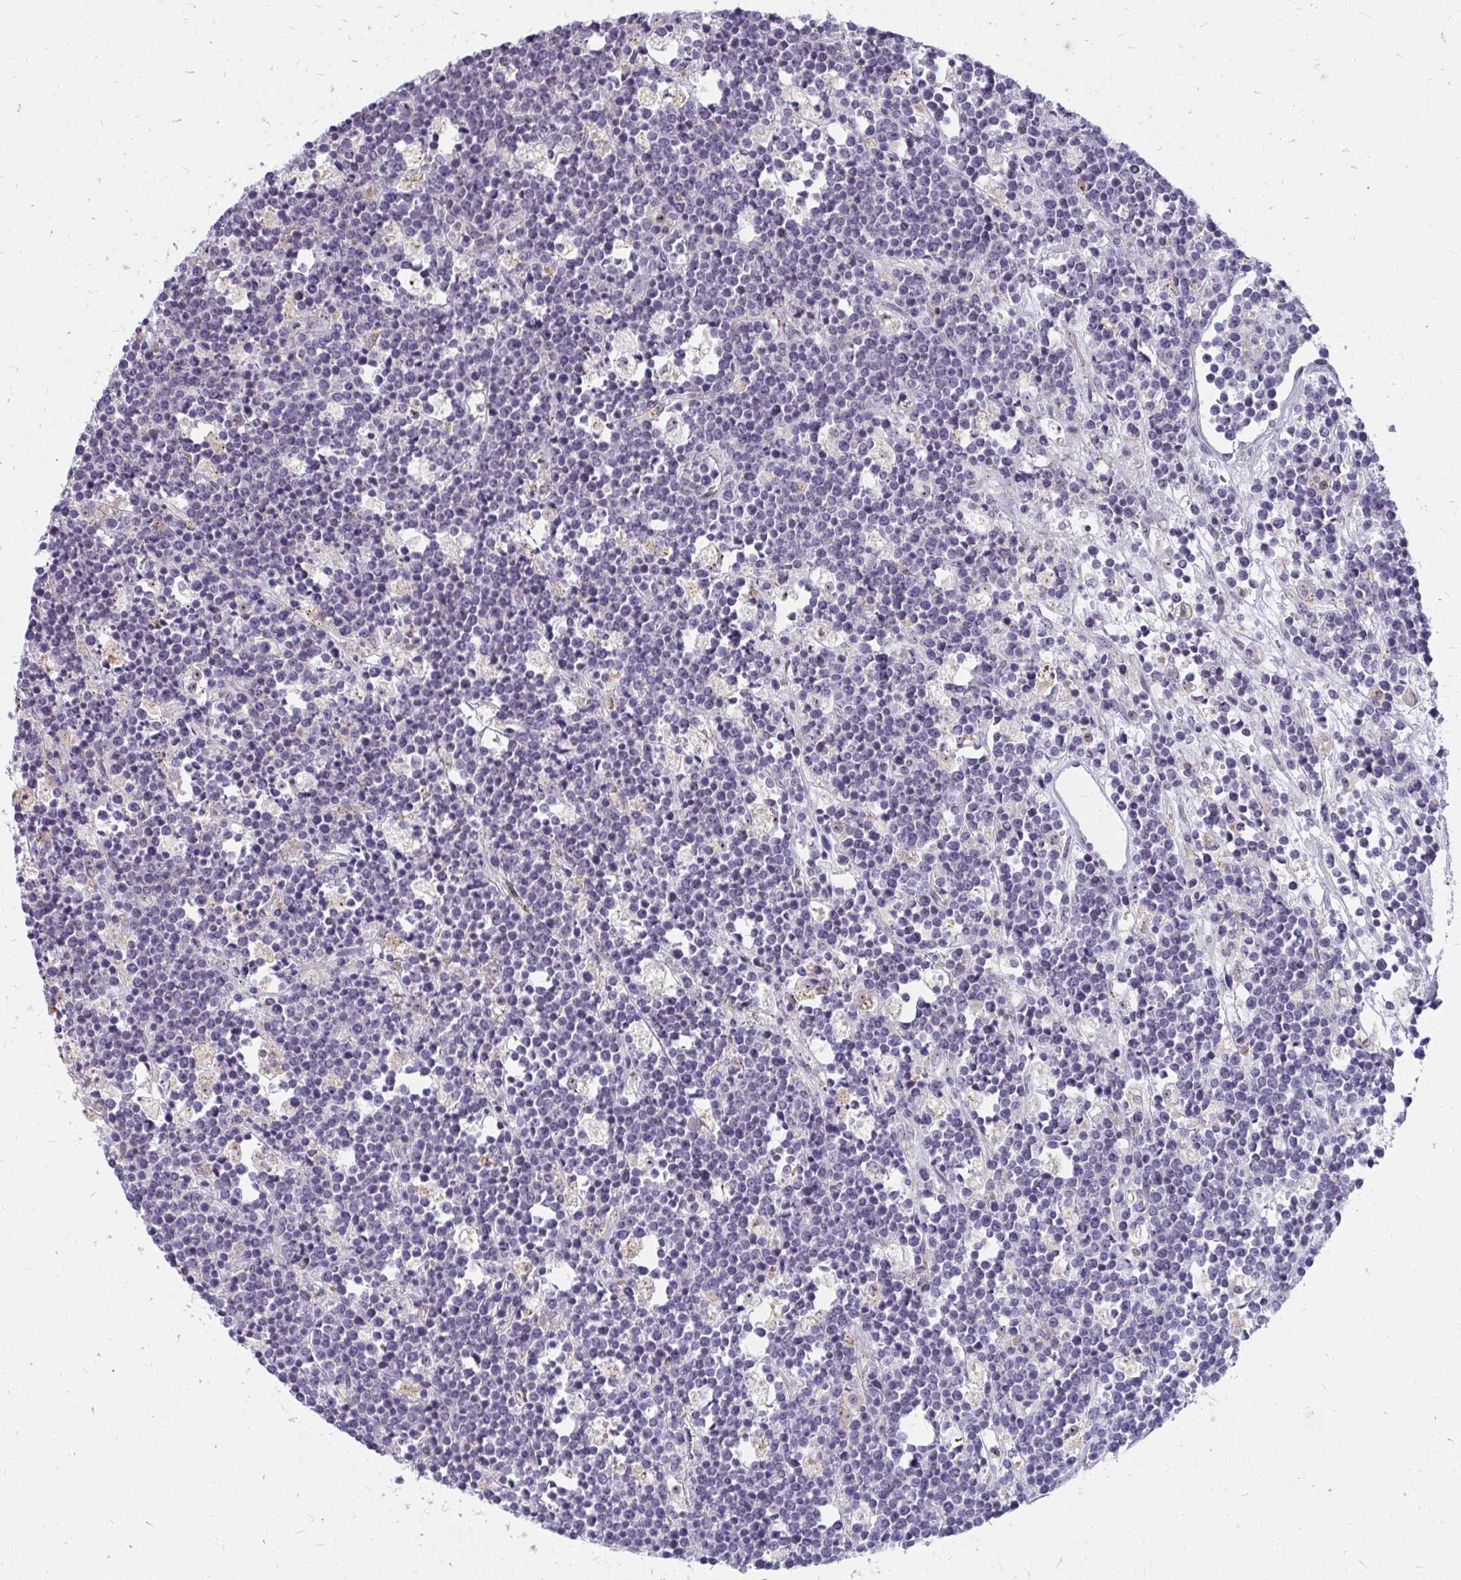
{"staining": {"intensity": "negative", "quantity": "none", "location": "none"}, "tissue": "lymphoma", "cell_type": "Tumor cells", "image_type": "cancer", "snomed": [{"axis": "morphology", "description": "Malignant lymphoma, non-Hodgkin's type, High grade"}, {"axis": "topography", "description": "Ovary"}], "caption": "Micrograph shows no significant protein positivity in tumor cells of lymphoma.", "gene": "FAM9A", "patient": {"sex": "female", "age": 56}}